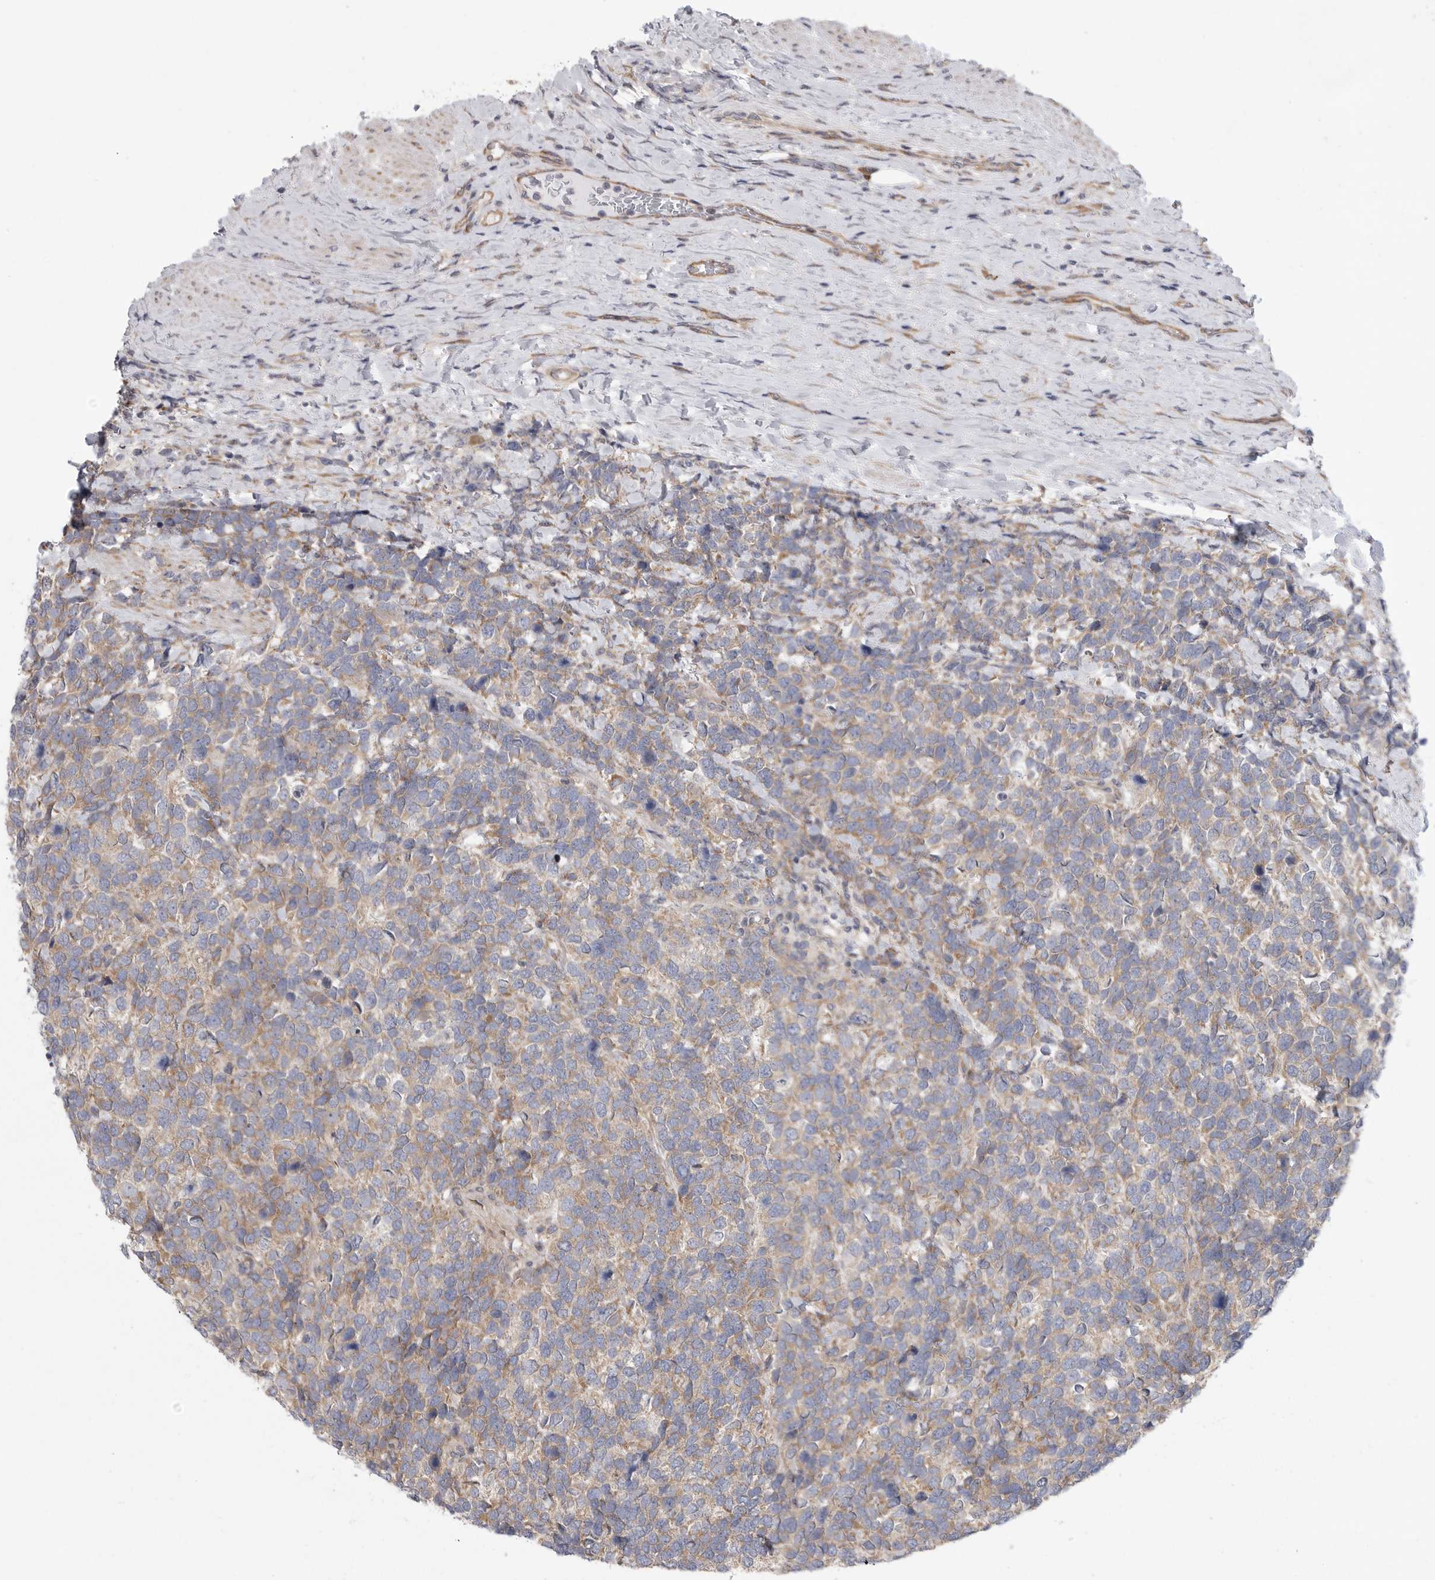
{"staining": {"intensity": "moderate", "quantity": ">75%", "location": "cytoplasmic/membranous"}, "tissue": "urothelial cancer", "cell_type": "Tumor cells", "image_type": "cancer", "snomed": [{"axis": "morphology", "description": "Urothelial carcinoma, High grade"}, {"axis": "topography", "description": "Urinary bladder"}], "caption": "IHC staining of high-grade urothelial carcinoma, which reveals medium levels of moderate cytoplasmic/membranous positivity in about >75% of tumor cells indicating moderate cytoplasmic/membranous protein staining. The staining was performed using DAB (3,3'-diaminobenzidine) (brown) for protein detection and nuclei were counterstained in hematoxylin (blue).", "gene": "FBXO43", "patient": {"sex": "female", "age": 82}}